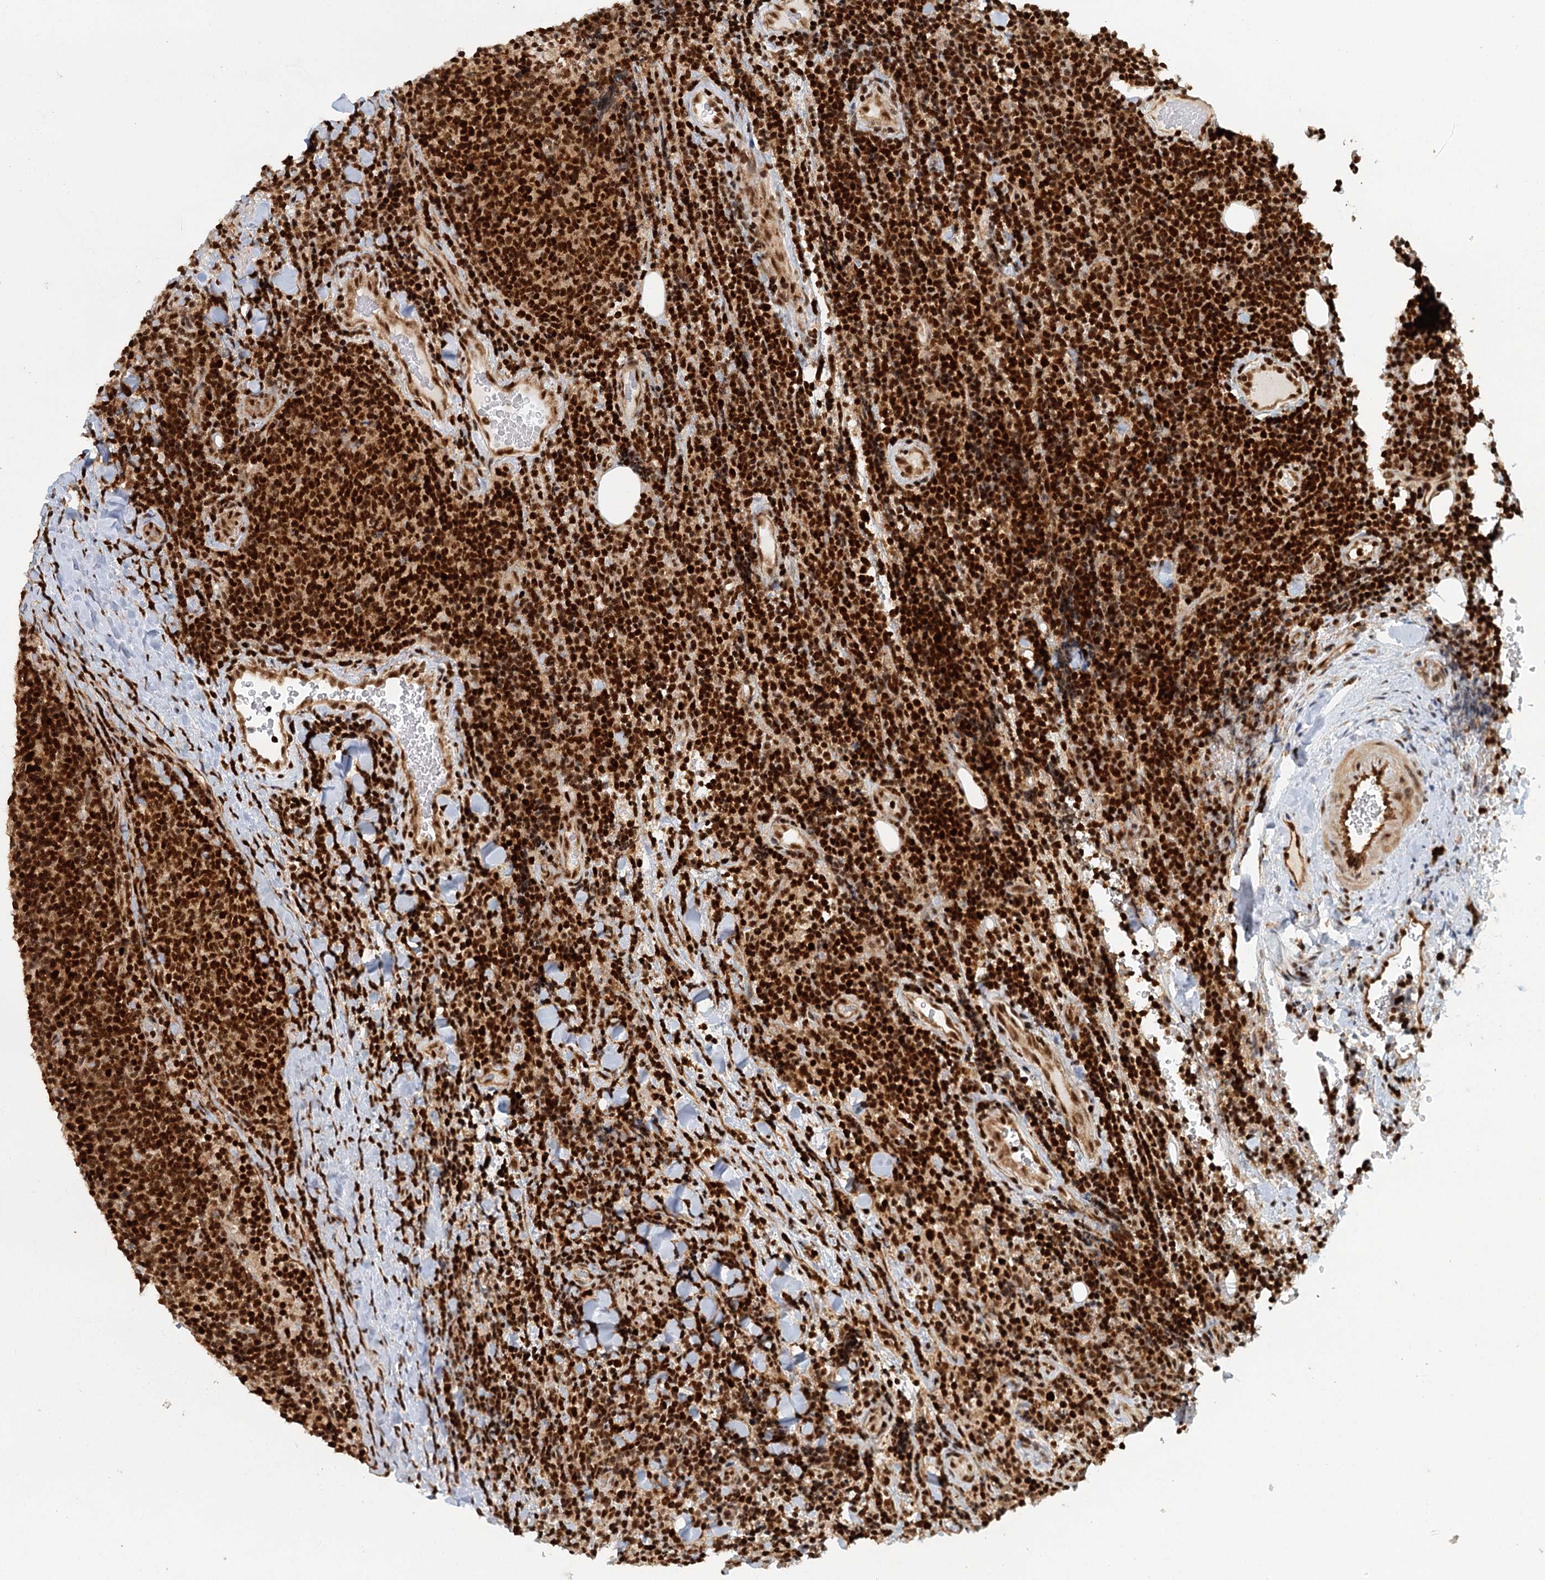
{"staining": {"intensity": "strong", "quantity": ">75%", "location": "nuclear"}, "tissue": "lymphoma", "cell_type": "Tumor cells", "image_type": "cancer", "snomed": [{"axis": "morphology", "description": "Malignant lymphoma, non-Hodgkin's type, Low grade"}, {"axis": "topography", "description": "Lymph node"}], "caption": "Immunohistochemical staining of human lymphoma demonstrates high levels of strong nuclear positivity in about >75% of tumor cells. (Brightfield microscopy of DAB IHC at high magnification).", "gene": "GPATCH11", "patient": {"sex": "male", "age": 66}}